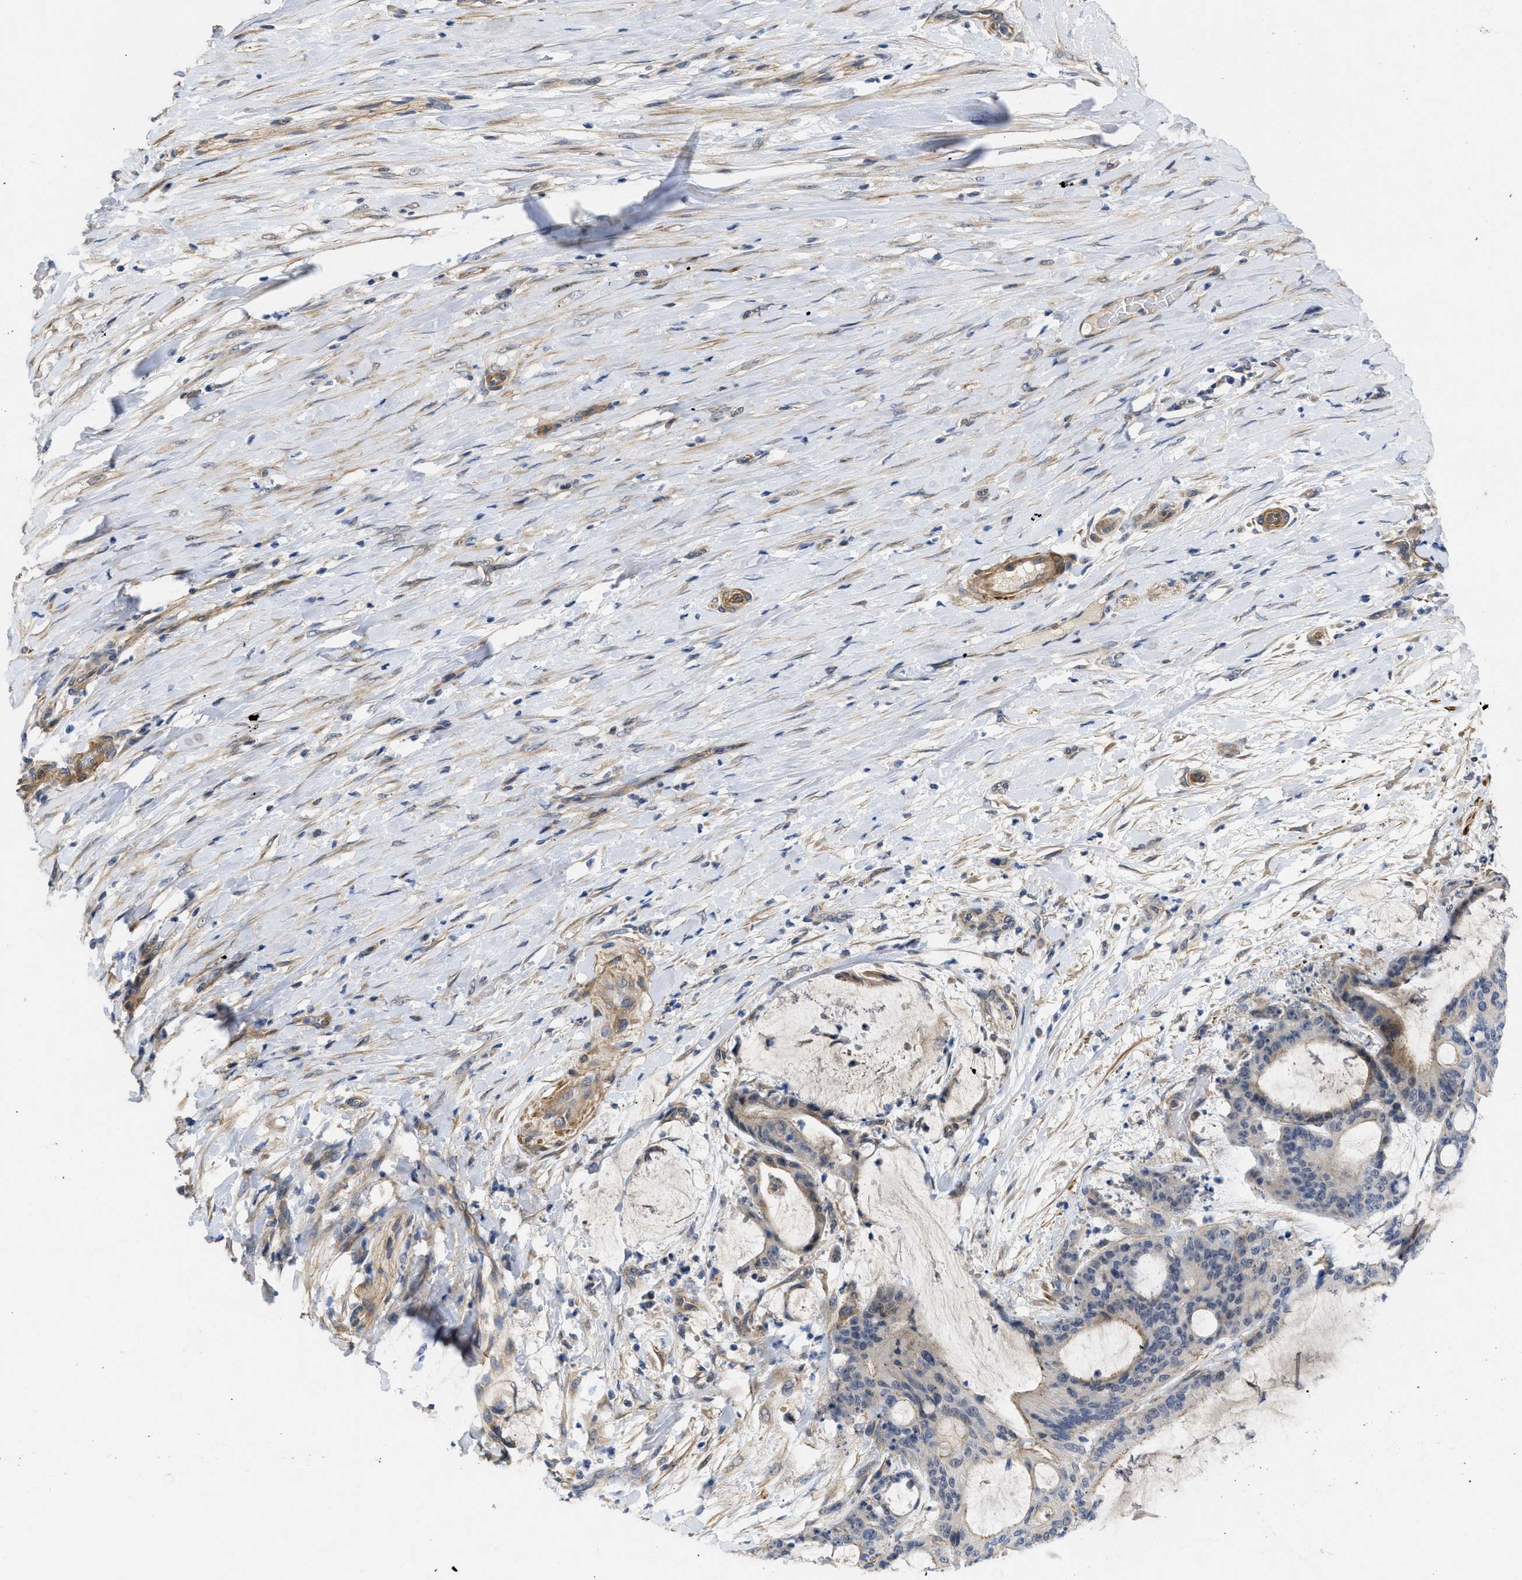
{"staining": {"intensity": "negative", "quantity": "none", "location": "none"}, "tissue": "liver cancer", "cell_type": "Tumor cells", "image_type": "cancer", "snomed": [{"axis": "morphology", "description": "Cholangiocarcinoma"}, {"axis": "topography", "description": "Liver"}], "caption": "An immunohistochemistry histopathology image of liver cholangiocarcinoma is shown. There is no staining in tumor cells of liver cholangiocarcinoma.", "gene": "ARHGEF26", "patient": {"sex": "female", "age": 73}}